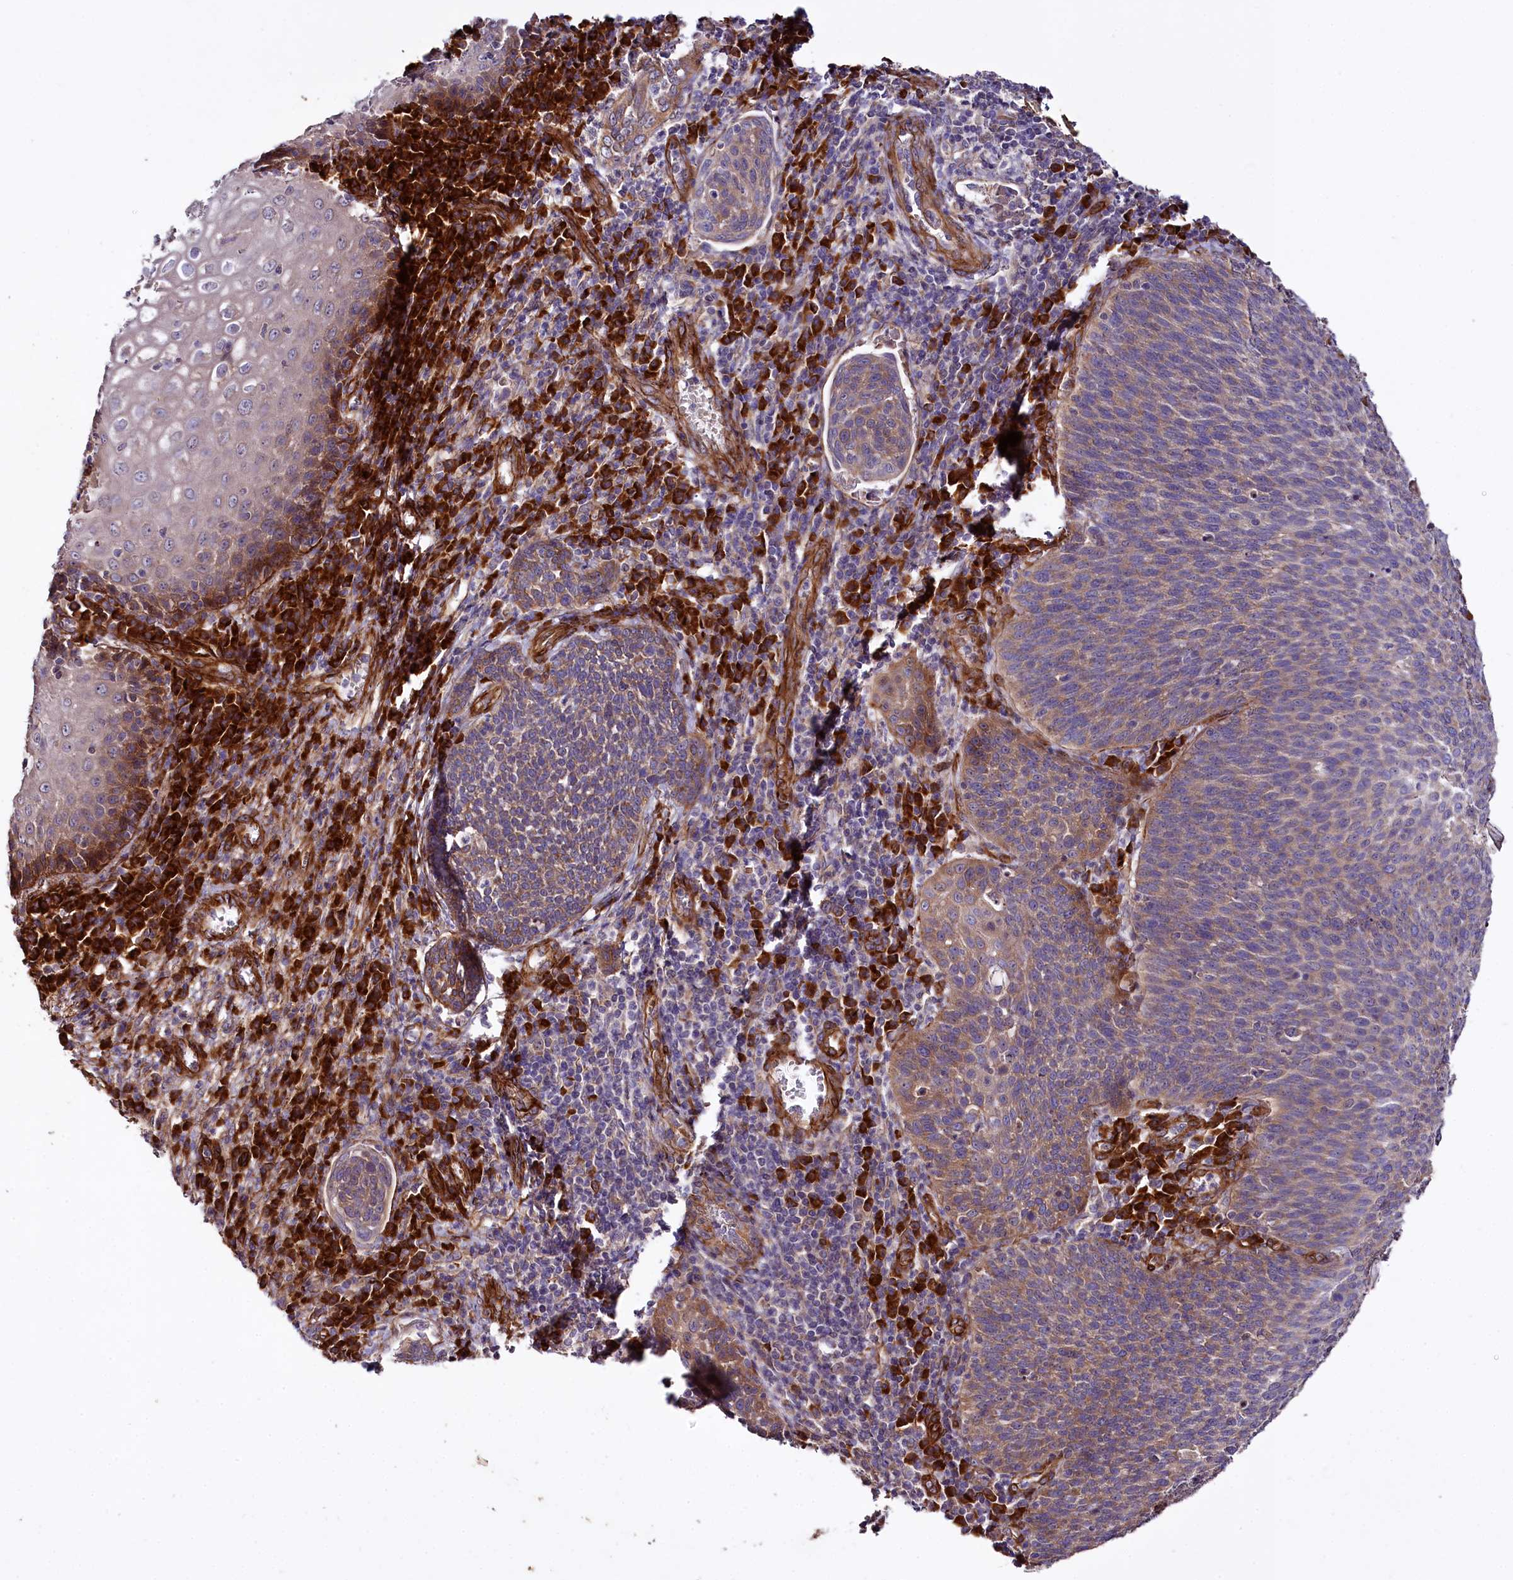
{"staining": {"intensity": "moderate", "quantity": "<25%", "location": "cytoplasmic/membranous"}, "tissue": "cervical cancer", "cell_type": "Tumor cells", "image_type": "cancer", "snomed": [{"axis": "morphology", "description": "Squamous cell carcinoma, NOS"}, {"axis": "topography", "description": "Cervix"}], "caption": "The immunohistochemical stain labels moderate cytoplasmic/membranous expression in tumor cells of squamous cell carcinoma (cervical) tissue. The staining is performed using DAB (3,3'-diaminobenzidine) brown chromogen to label protein expression. The nuclei are counter-stained blue using hematoxylin.", "gene": "SPATS2", "patient": {"sex": "female", "age": 34}}